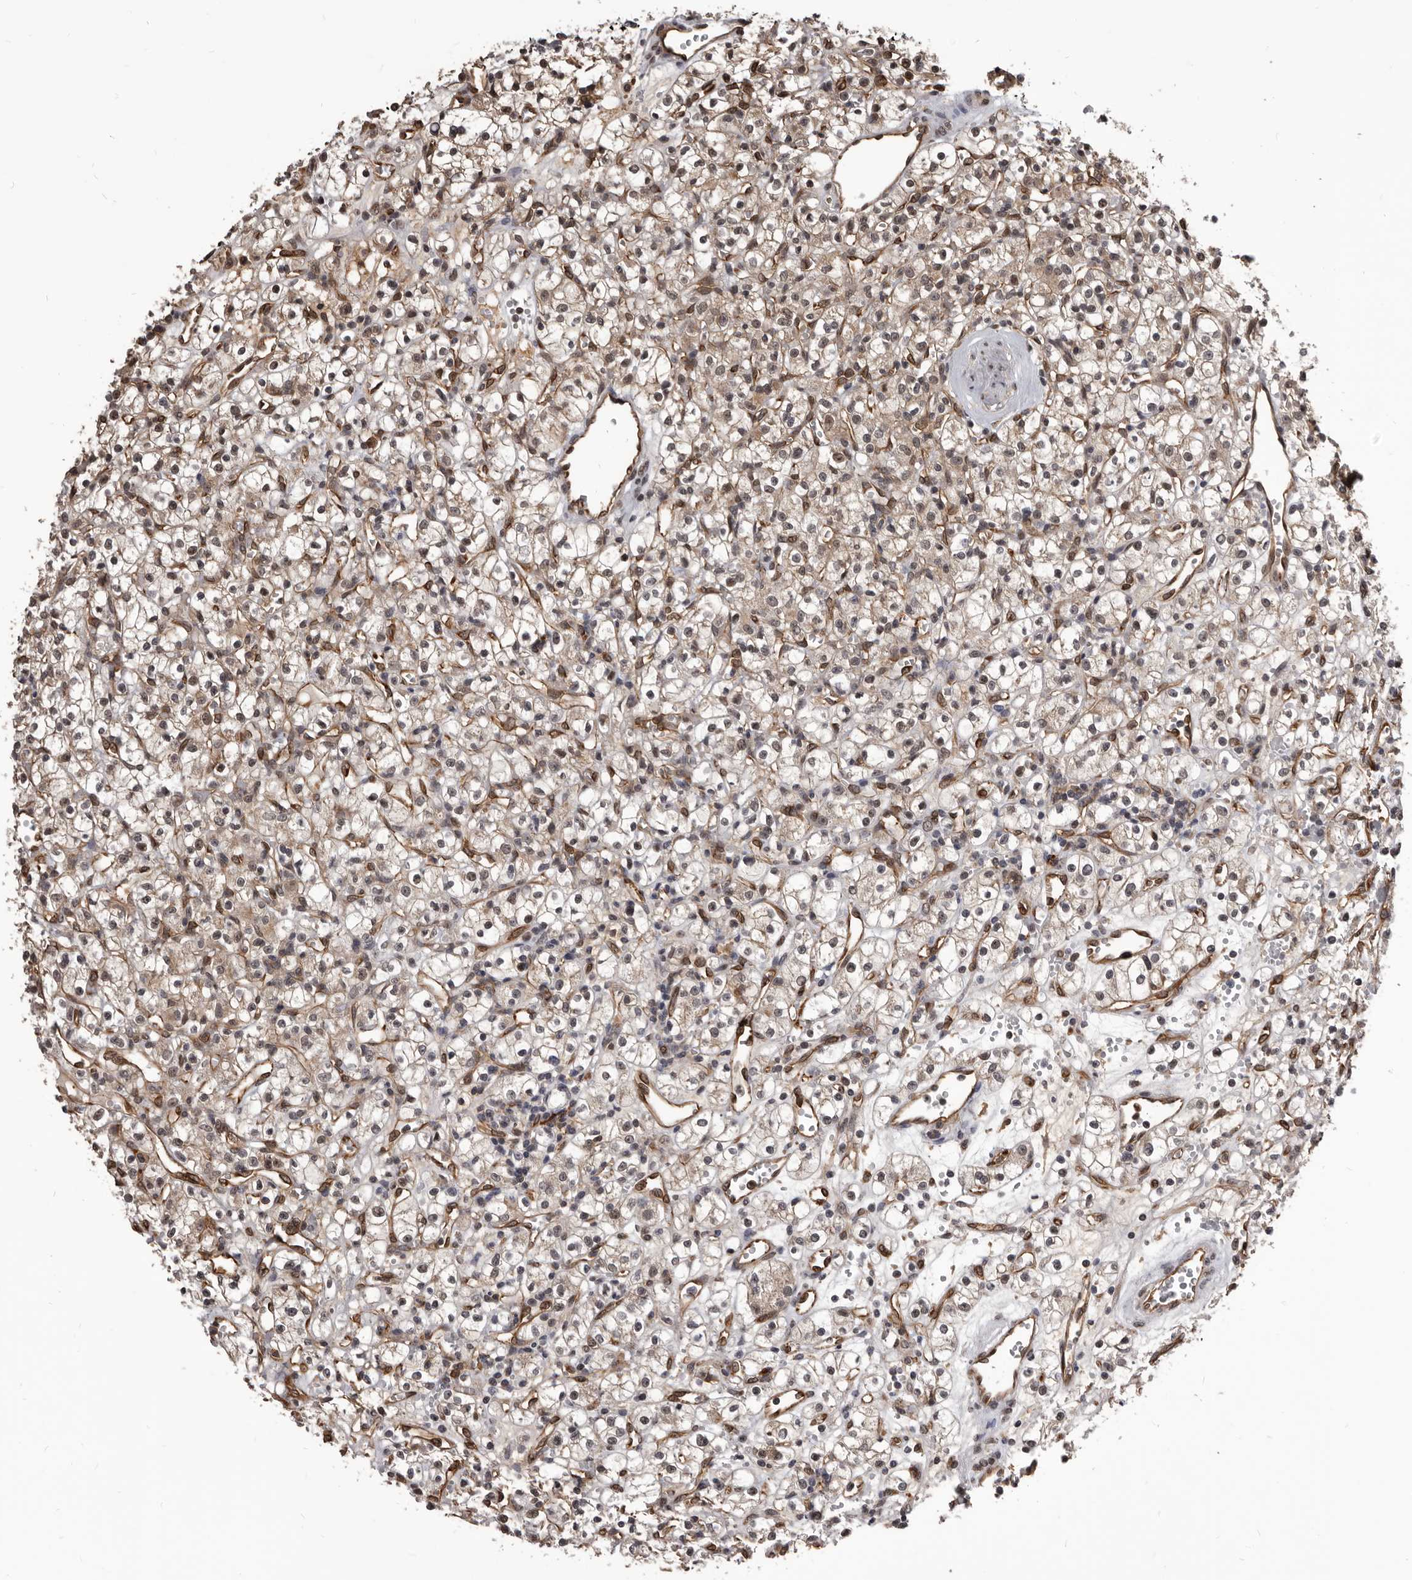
{"staining": {"intensity": "weak", "quantity": "25%-75%", "location": "cytoplasmic/membranous"}, "tissue": "renal cancer", "cell_type": "Tumor cells", "image_type": "cancer", "snomed": [{"axis": "morphology", "description": "Adenocarcinoma, NOS"}, {"axis": "topography", "description": "Kidney"}], "caption": "IHC of renal cancer (adenocarcinoma) reveals low levels of weak cytoplasmic/membranous expression in approximately 25%-75% of tumor cells. (DAB IHC, brown staining for protein, blue staining for nuclei).", "gene": "ADAMTS20", "patient": {"sex": "female", "age": 59}}